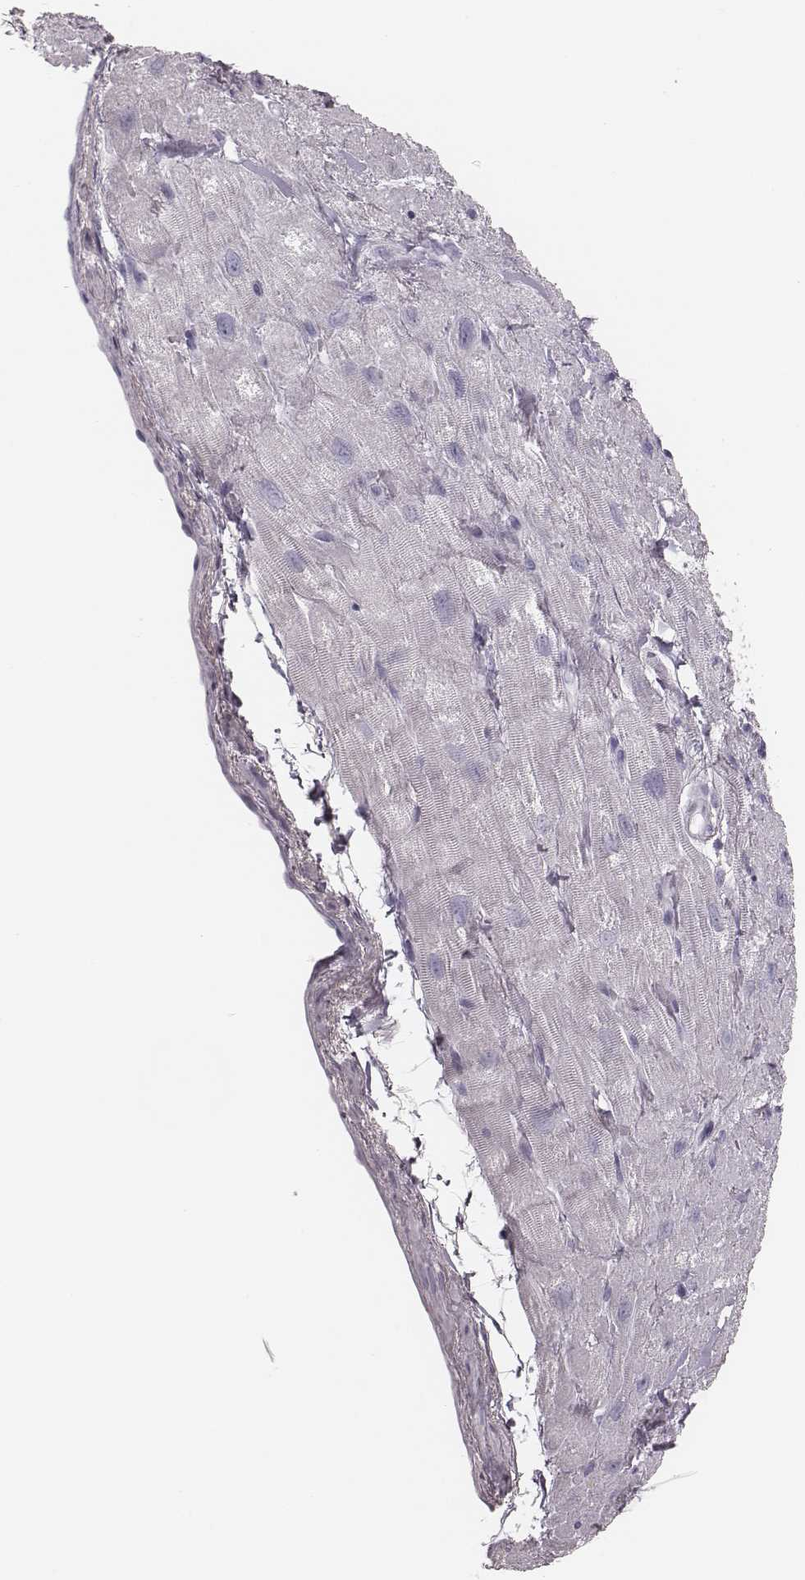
{"staining": {"intensity": "negative", "quantity": "none", "location": "none"}, "tissue": "heart muscle", "cell_type": "Cardiomyocytes", "image_type": "normal", "snomed": [{"axis": "morphology", "description": "Normal tissue, NOS"}, {"axis": "topography", "description": "Heart"}], "caption": "A micrograph of heart muscle stained for a protein displays no brown staining in cardiomyocytes. Brightfield microscopy of immunohistochemistry (IHC) stained with DAB (brown) and hematoxylin (blue), captured at high magnification.", "gene": "ELANE", "patient": {"sex": "female", "age": 62}}